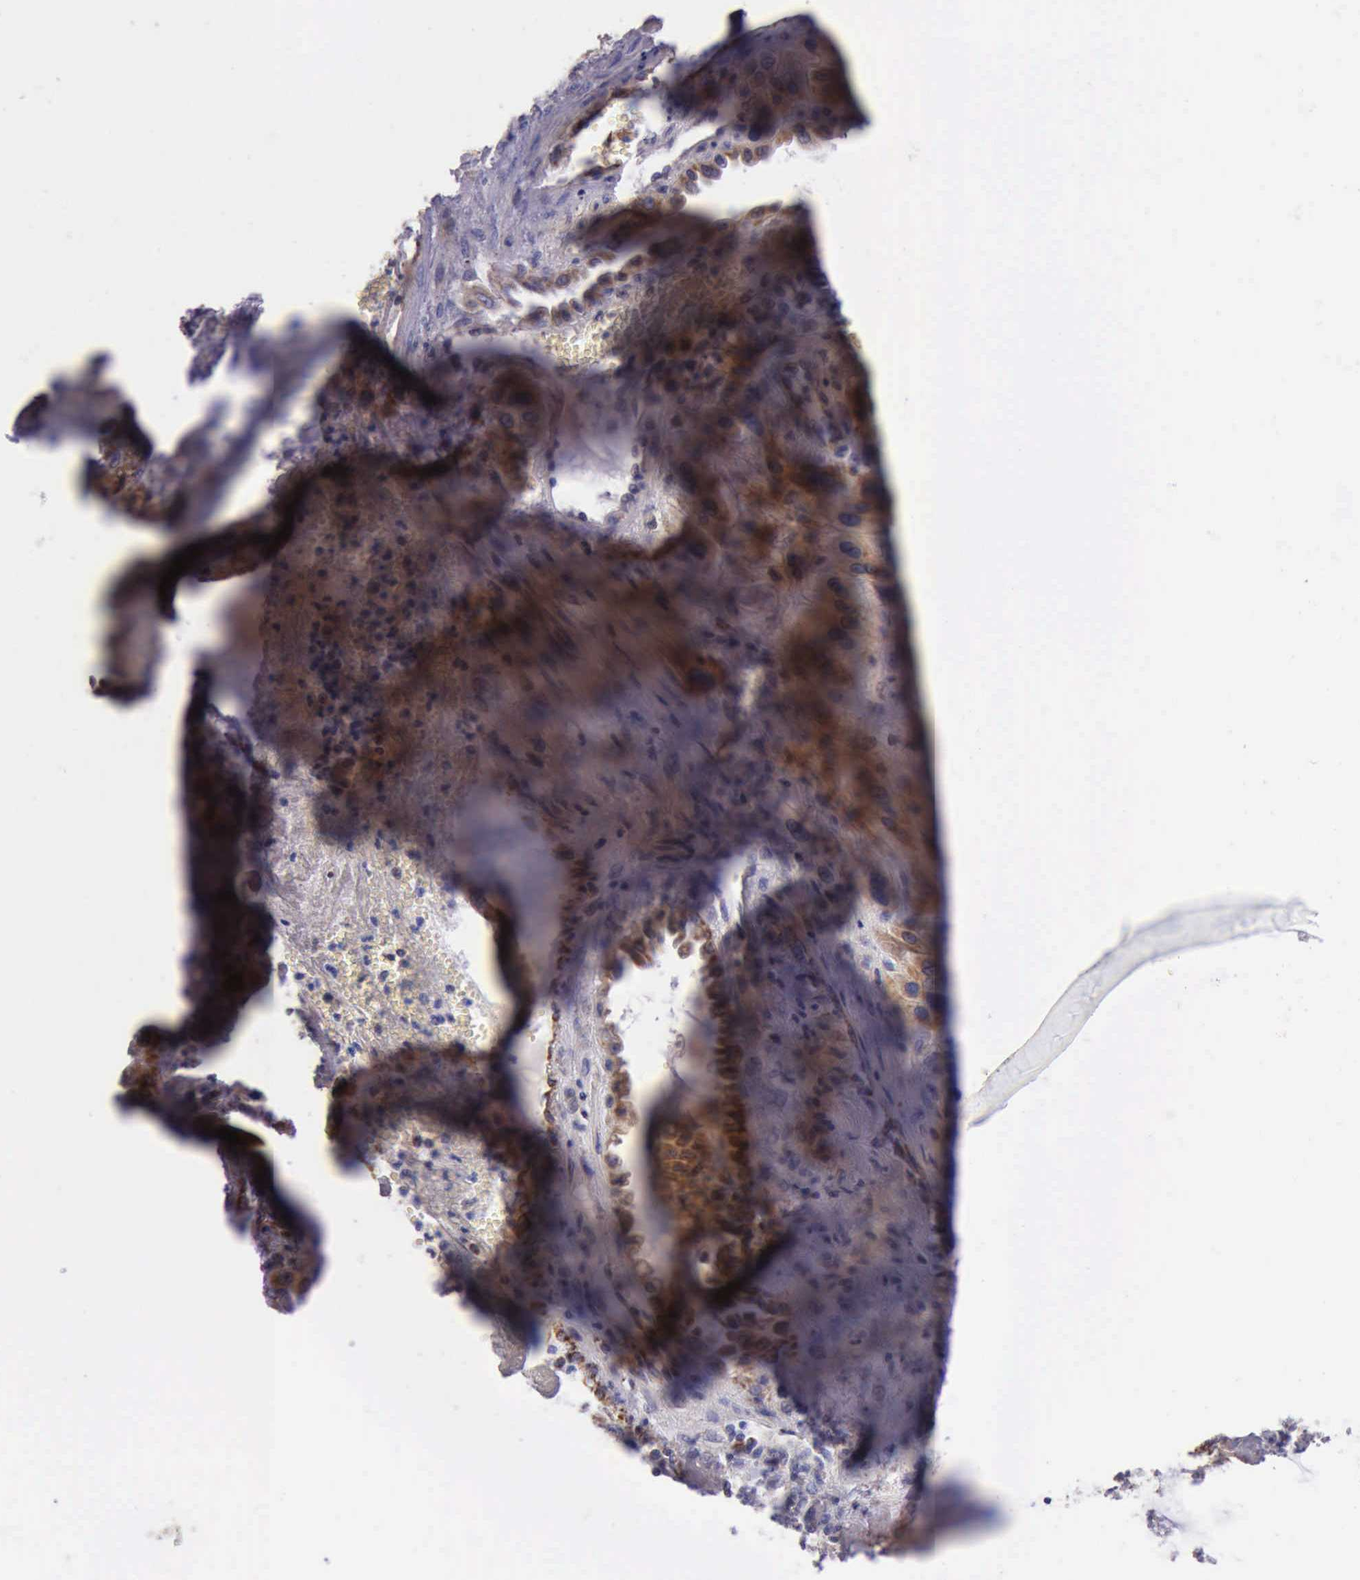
{"staining": {"intensity": "weak", "quantity": ">75%", "location": "cytoplasmic/membranous"}, "tissue": "cervical cancer", "cell_type": "Tumor cells", "image_type": "cancer", "snomed": [{"axis": "morphology", "description": "Squamous cell carcinoma, NOS"}, {"axis": "topography", "description": "Cervix"}], "caption": "Tumor cells reveal low levels of weak cytoplasmic/membranous staining in about >75% of cells in squamous cell carcinoma (cervical).", "gene": "TXN2", "patient": {"sex": "female", "age": 34}}